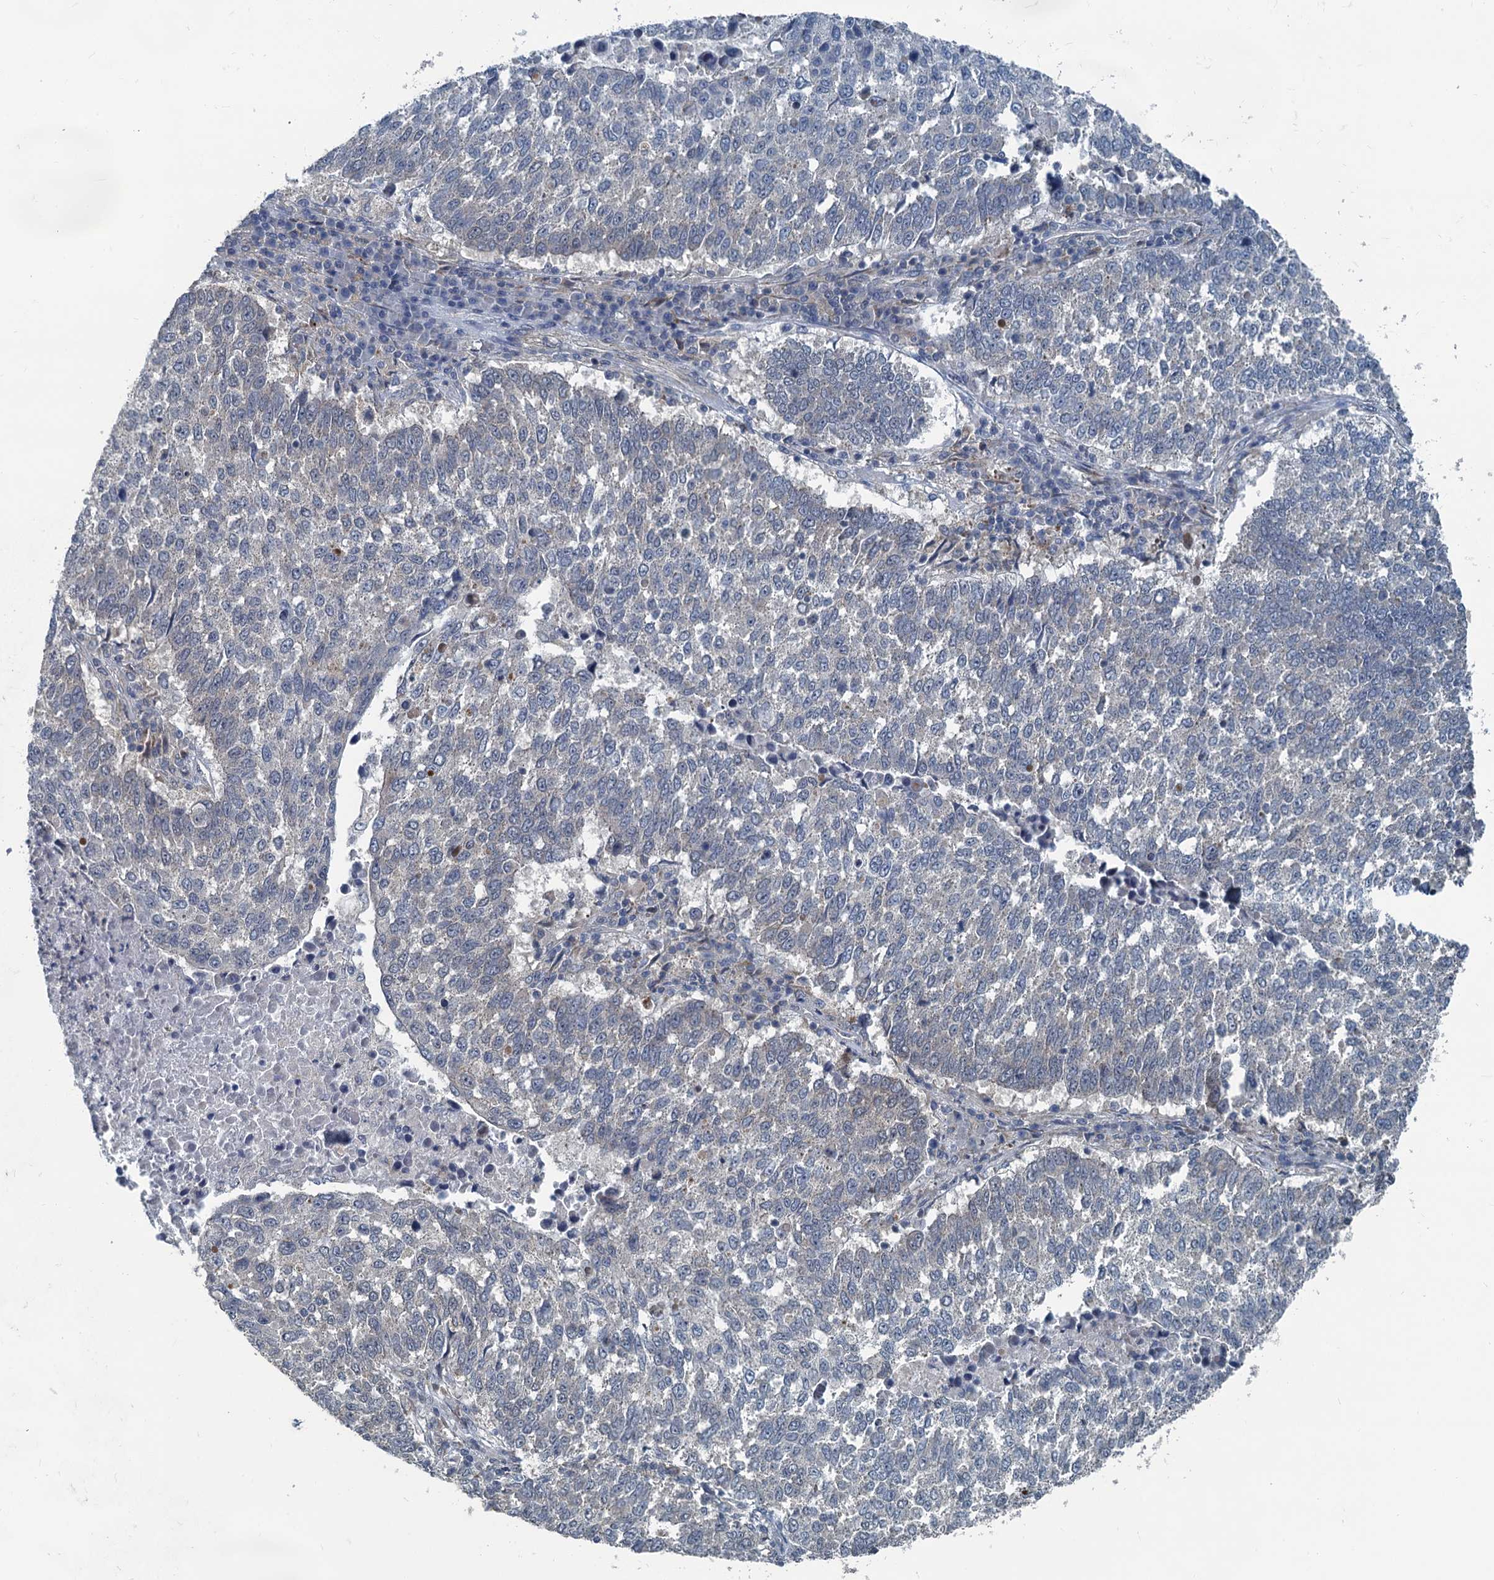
{"staining": {"intensity": "negative", "quantity": "none", "location": "none"}, "tissue": "lung cancer", "cell_type": "Tumor cells", "image_type": "cancer", "snomed": [{"axis": "morphology", "description": "Squamous cell carcinoma, NOS"}, {"axis": "topography", "description": "Lung"}], "caption": "A micrograph of human lung squamous cell carcinoma is negative for staining in tumor cells. (DAB (3,3'-diaminobenzidine) IHC with hematoxylin counter stain).", "gene": "GCLM", "patient": {"sex": "male", "age": 73}}